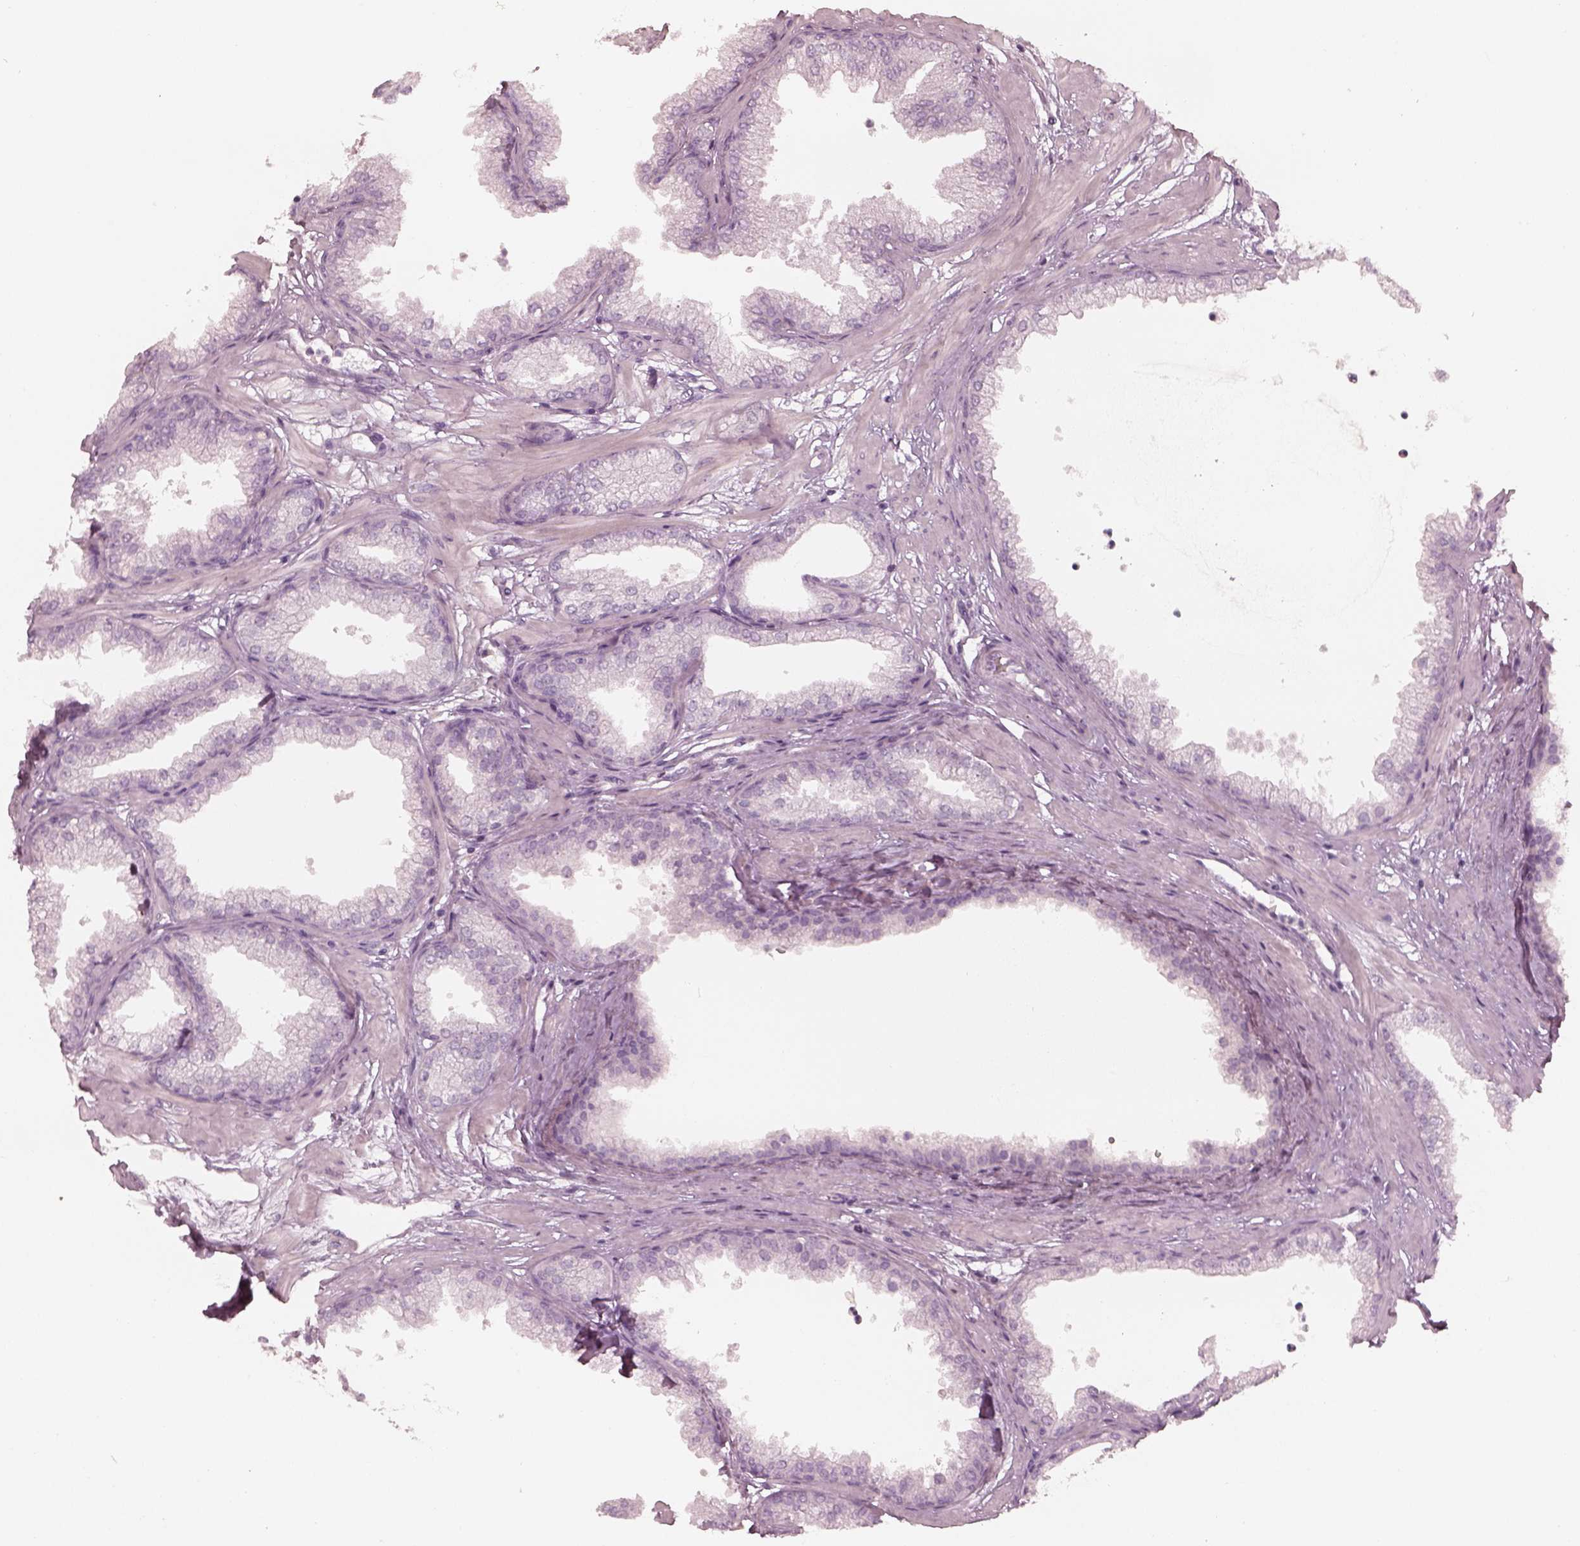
{"staining": {"intensity": "negative", "quantity": "none", "location": "none"}, "tissue": "prostate", "cell_type": "Glandular cells", "image_type": "normal", "snomed": [{"axis": "morphology", "description": "Normal tissue, NOS"}, {"axis": "topography", "description": "Prostate"}], "caption": "DAB (3,3'-diaminobenzidine) immunohistochemical staining of normal prostate reveals no significant staining in glandular cells. (Stains: DAB (3,3'-diaminobenzidine) IHC with hematoxylin counter stain, Microscopy: brightfield microscopy at high magnification).", "gene": "SPATA6L", "patient": {"sex": "male", "age": 37}}